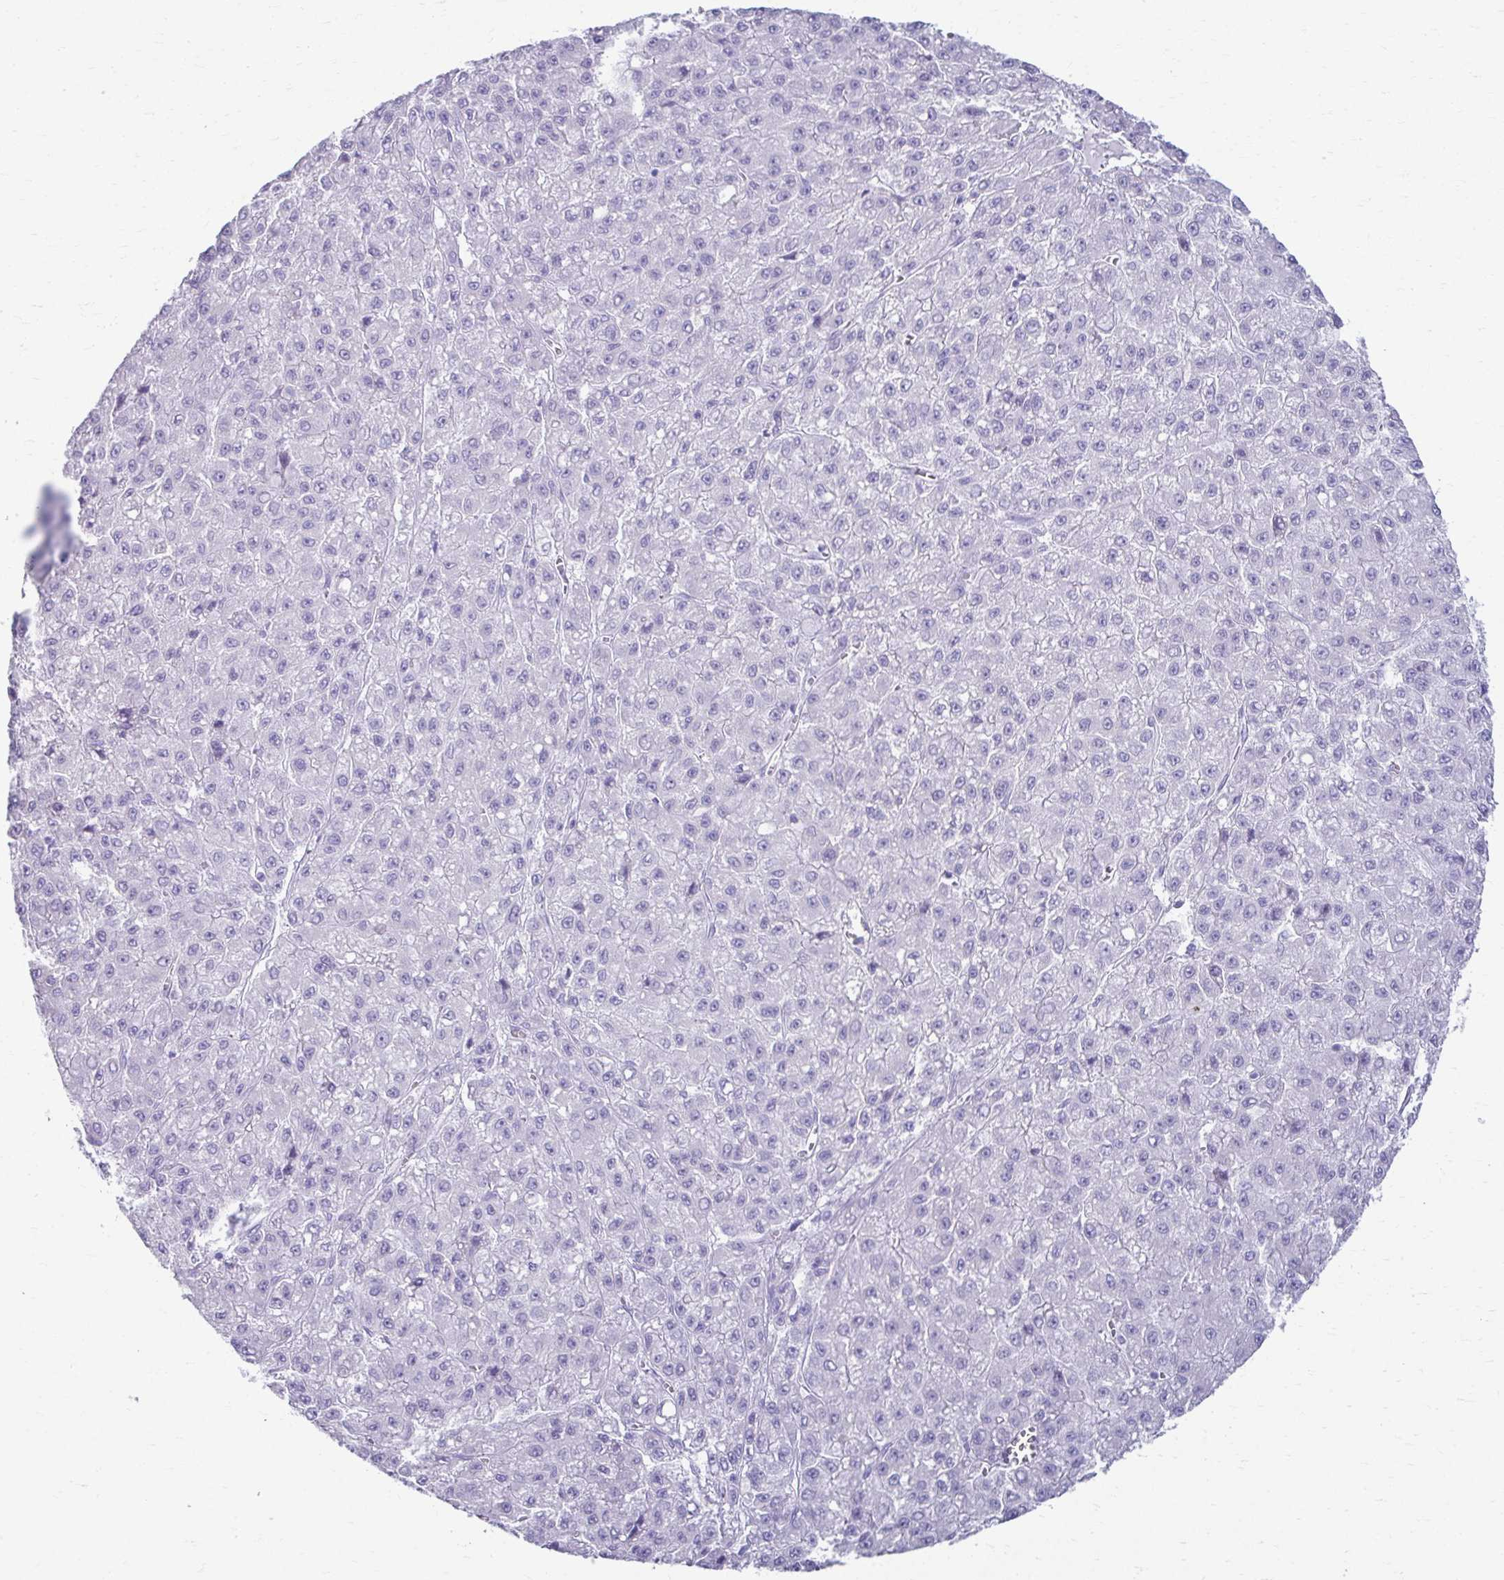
{"staining": {"intensity": "negative", "quantity": "none", "location": "none"}, "tissue": "liver cancer", "cell_type": "Tumor cells", "image_type": "cancer", "snomed": [{"axis": "morphology", "description": "Carcinoma, Hepatocellular, NOS"}, {"axis": "topography", "description": "Liver"}], "caption": "Liver cancer (hepatocellular carcinoma) stained for a protein using immunohistochemistry displays no positivity tumor cells.", "gene": "ATP4B", "patient": {"sex": "male", "age": 70}}